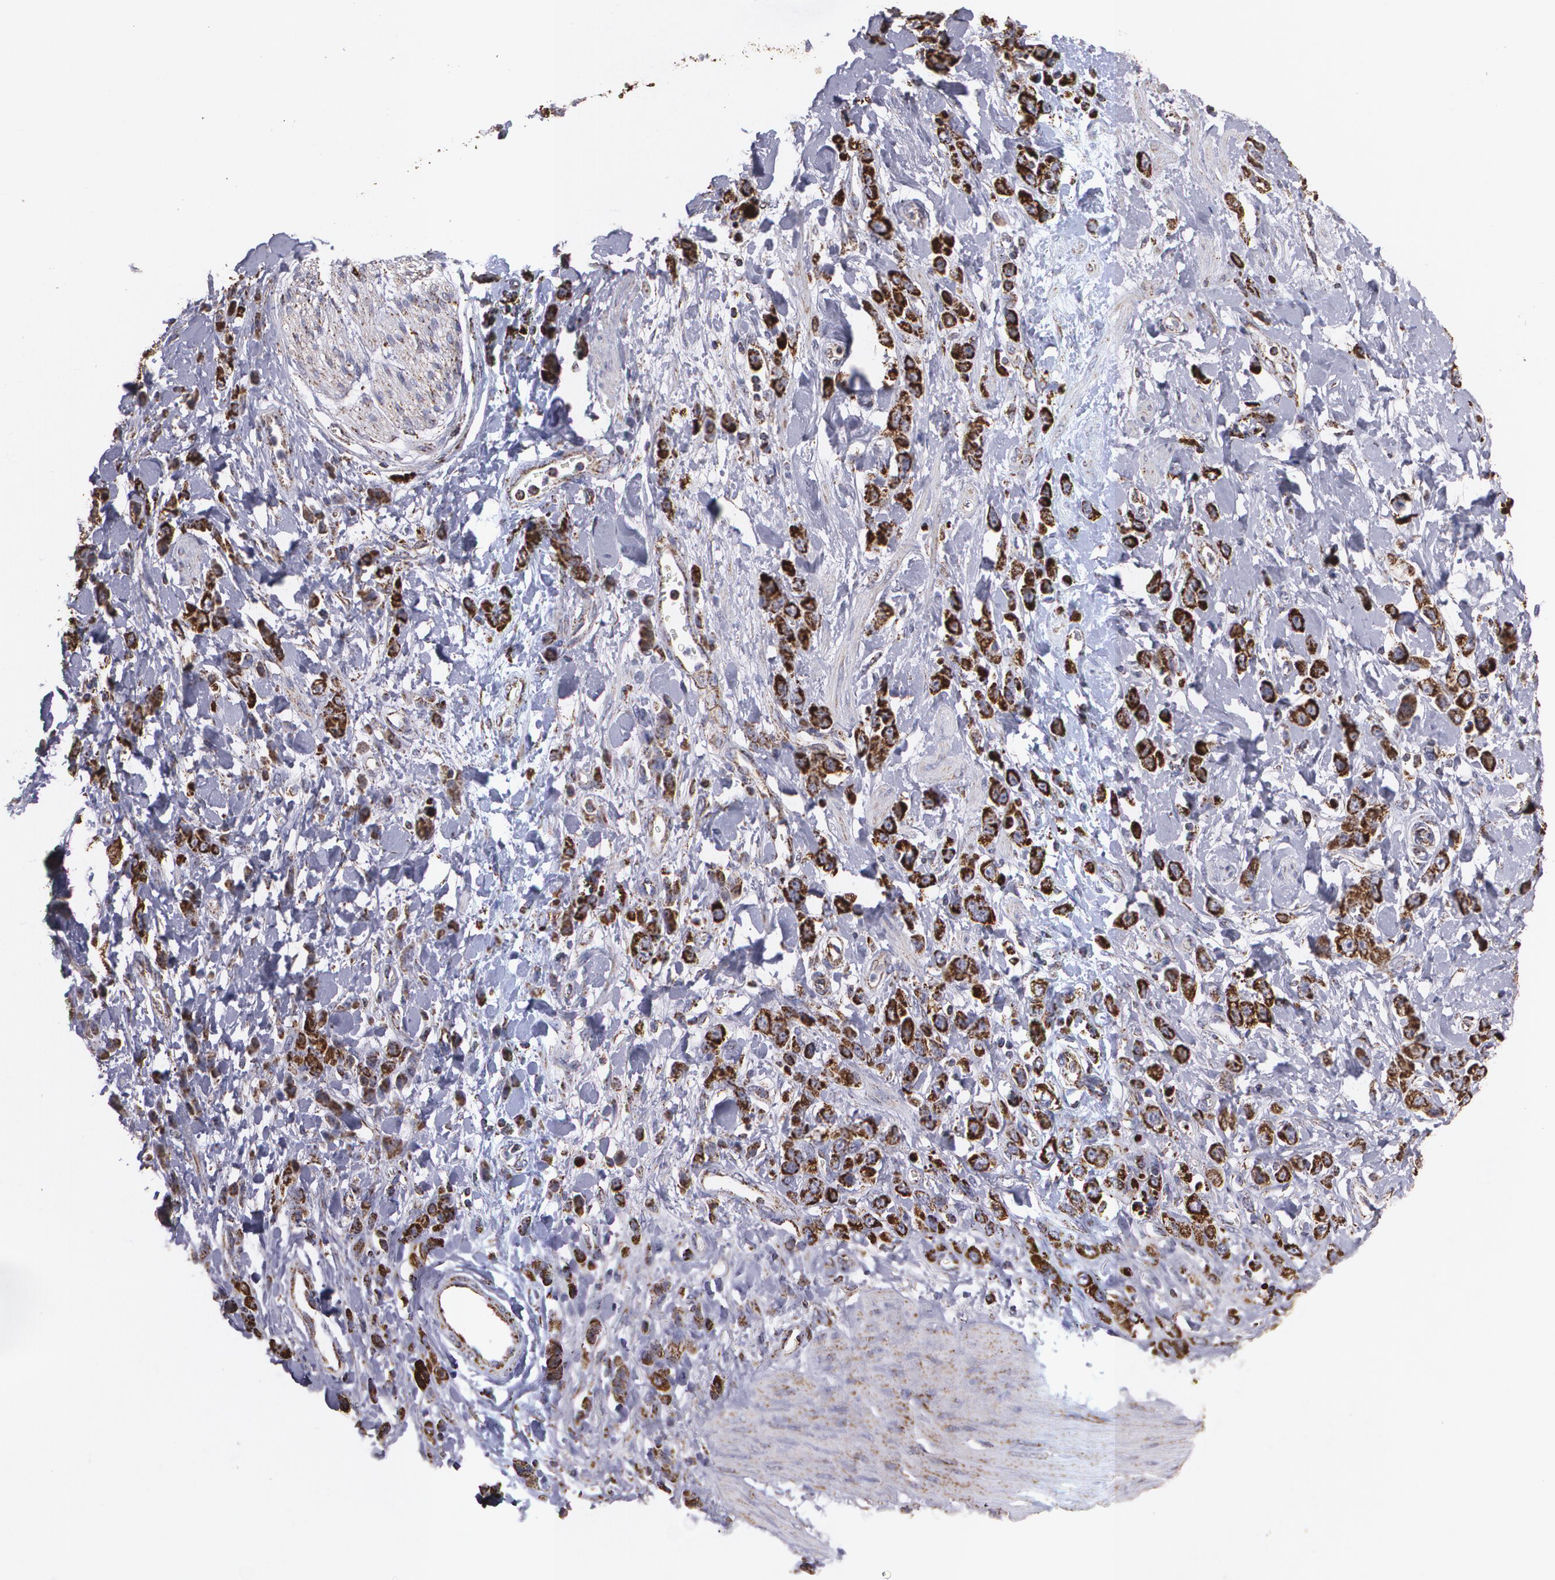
{"staining": {"intensity": "strong", "quantity": ">75%", "location": "cytoplasmic/membranous"}, "tissue": "stomach cancer", "cell_type": "Tumor cells", "image_type": "cancer", "snomed": [{"axis": "morphology", "description": "Normal tissue, NOS"}, {"axis": "morphology", "description": "Adenocarcinoma, NOS"}, {"axis": "topography", "description": "Stomach"}], "caption": "Human adenocarcinoma (stomach) stained with a protein marker demonstrates strong staining in tumor cells.", "gene": "HSPD1", "patient": {"sex": "male", "age": 82}}